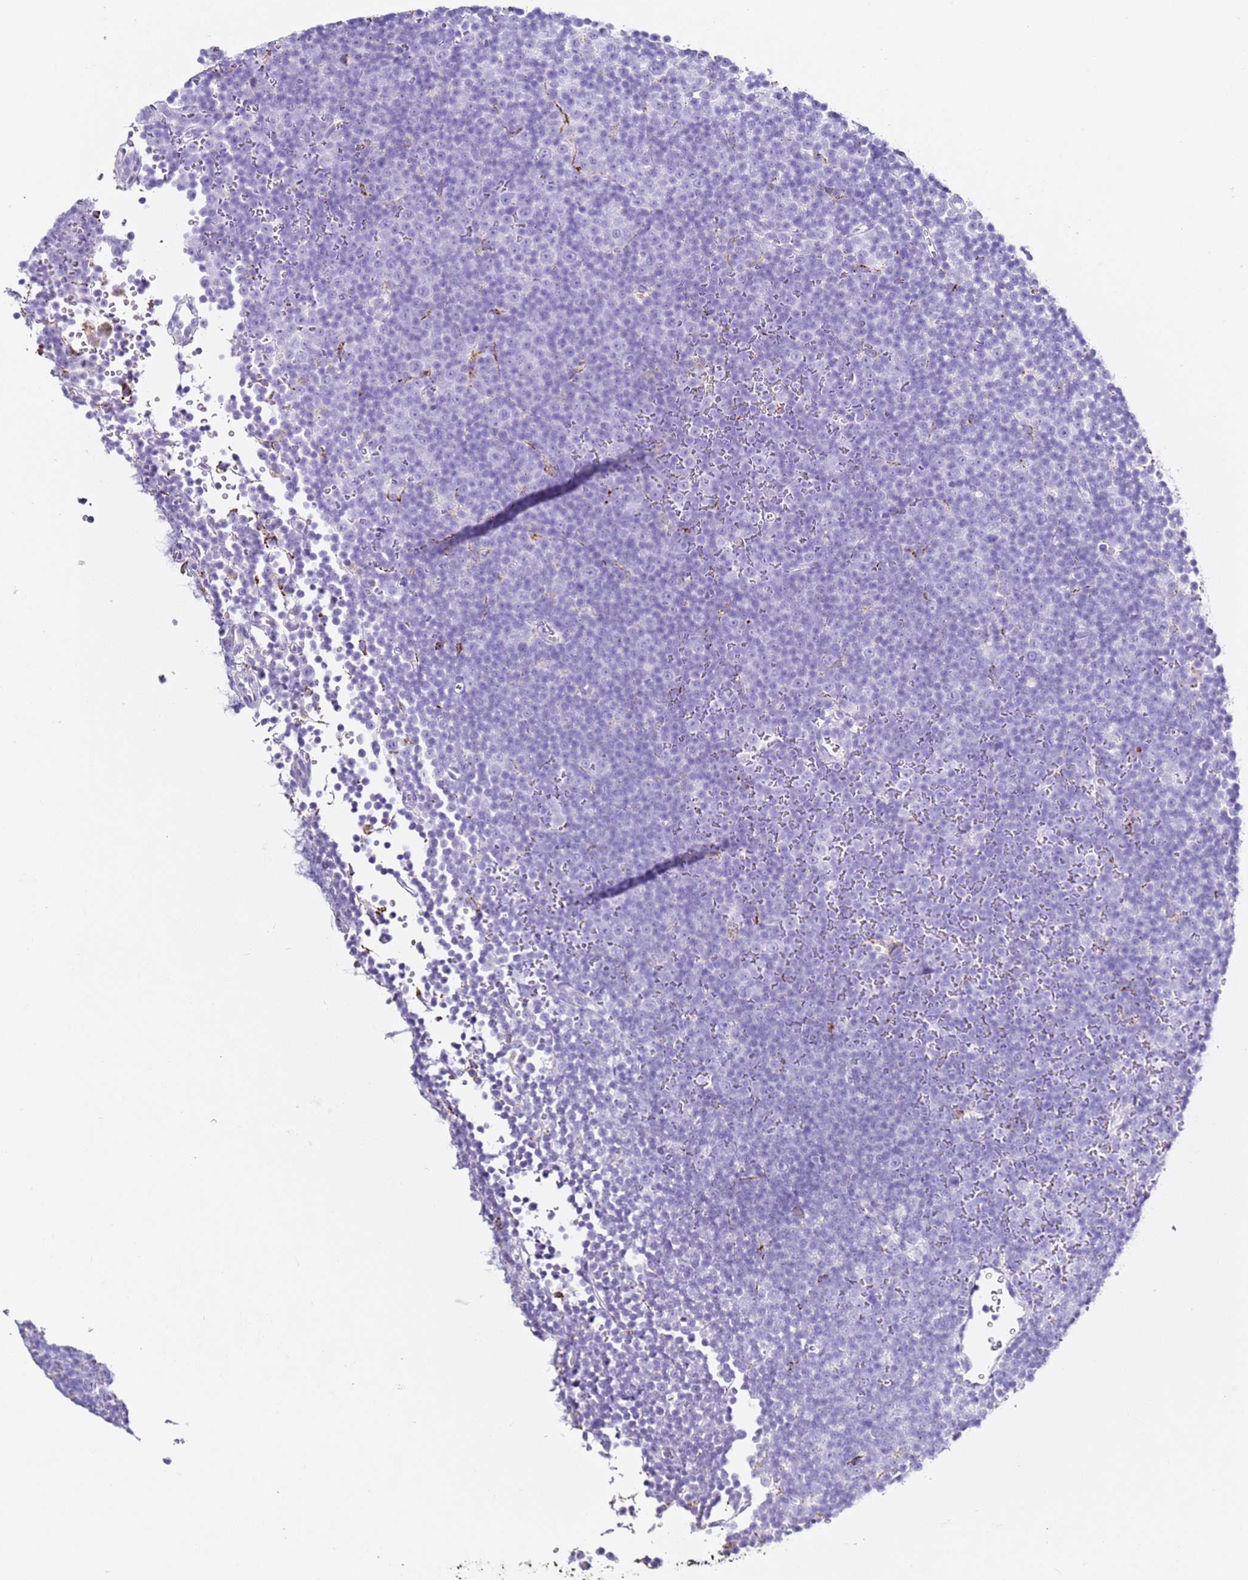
{"staining": {"intensity": "negative", "quantity": "none", "location": "none"}, "tissue": "lymphoma", "cell_type": "Tumor cells", "image_type": "cancer", "snomed": [{"axis": "morphology", "description": "Malignant lymphoma, non-Hodgkin's type, Low grade"}, {"axis": "topography", "description": "Lymph node"}], "caption": "Micrograph shows no protein positivity in tumor cells of lymphoma tissue.", "gene": "PTBP2", "patient": {"sex": "female", "age": 67}}